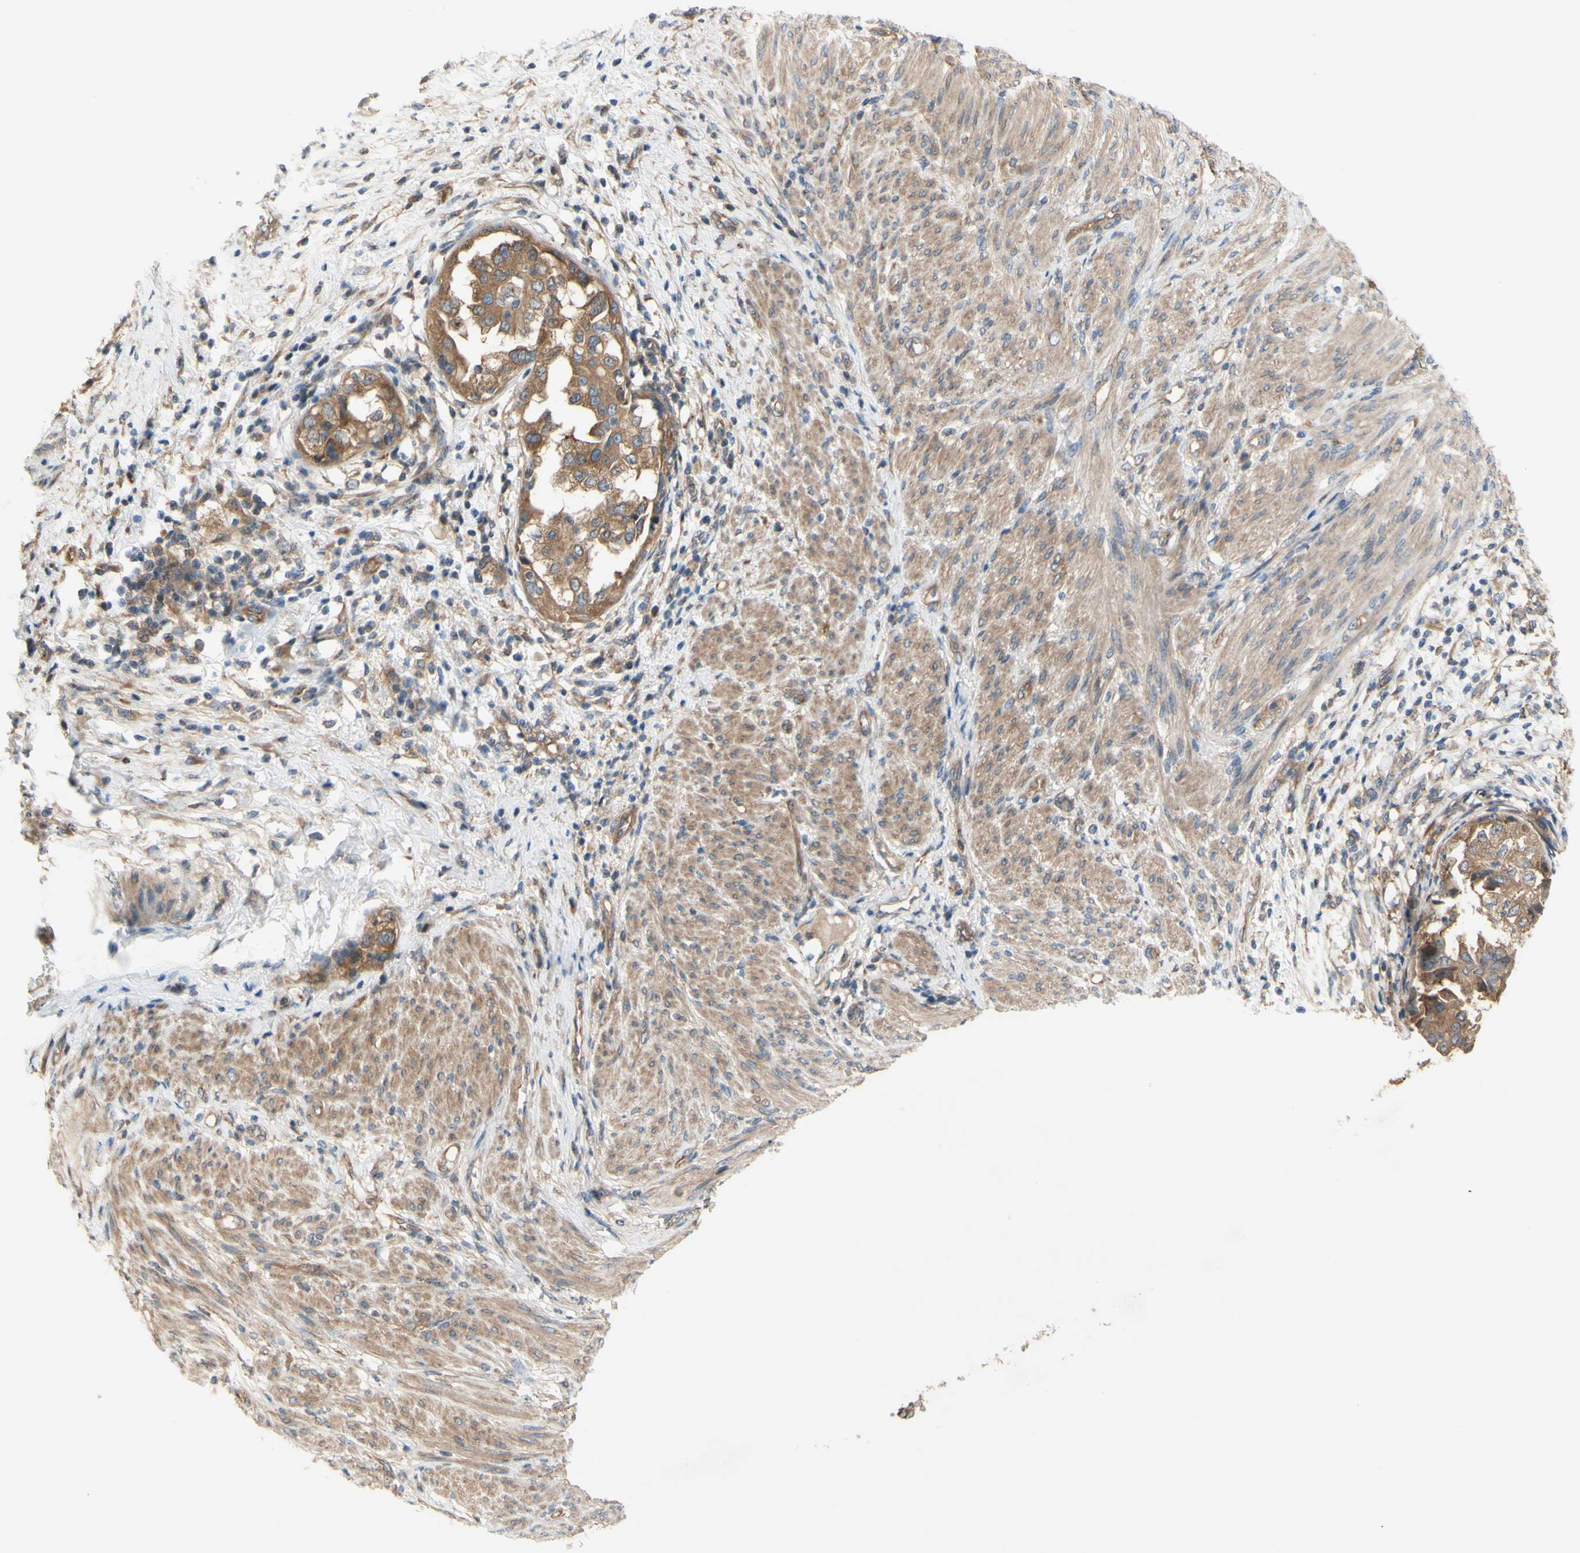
{"staining": {"intensity": "moderate", "quantity": ">75%", "location": "cytoplasmic/membranous"}, "tissue": "endometrial cancer", "cell_type": "Tumor cells", "image_type": "cancer", "snomed": [{"axis": "morphology", "description": "Adenocarcinoma, NOS"}, {"axis": "topography", "description": "Endometrium"}], "caption": "Adenocarcinoma (endometrial) was stained to show a protein in brown. There is medium levels of moderate cytoplasmic/membranous positivity in about >75% of tumor cells. The protein is stained brown, and the nuclei are stained in blue (DAB (3,3'-diaminobenzidine) IHC with brightfield microscopy, high magnification).", "gene": "DYNLRB1", "patient": {"sex": "female", "age": 85}}